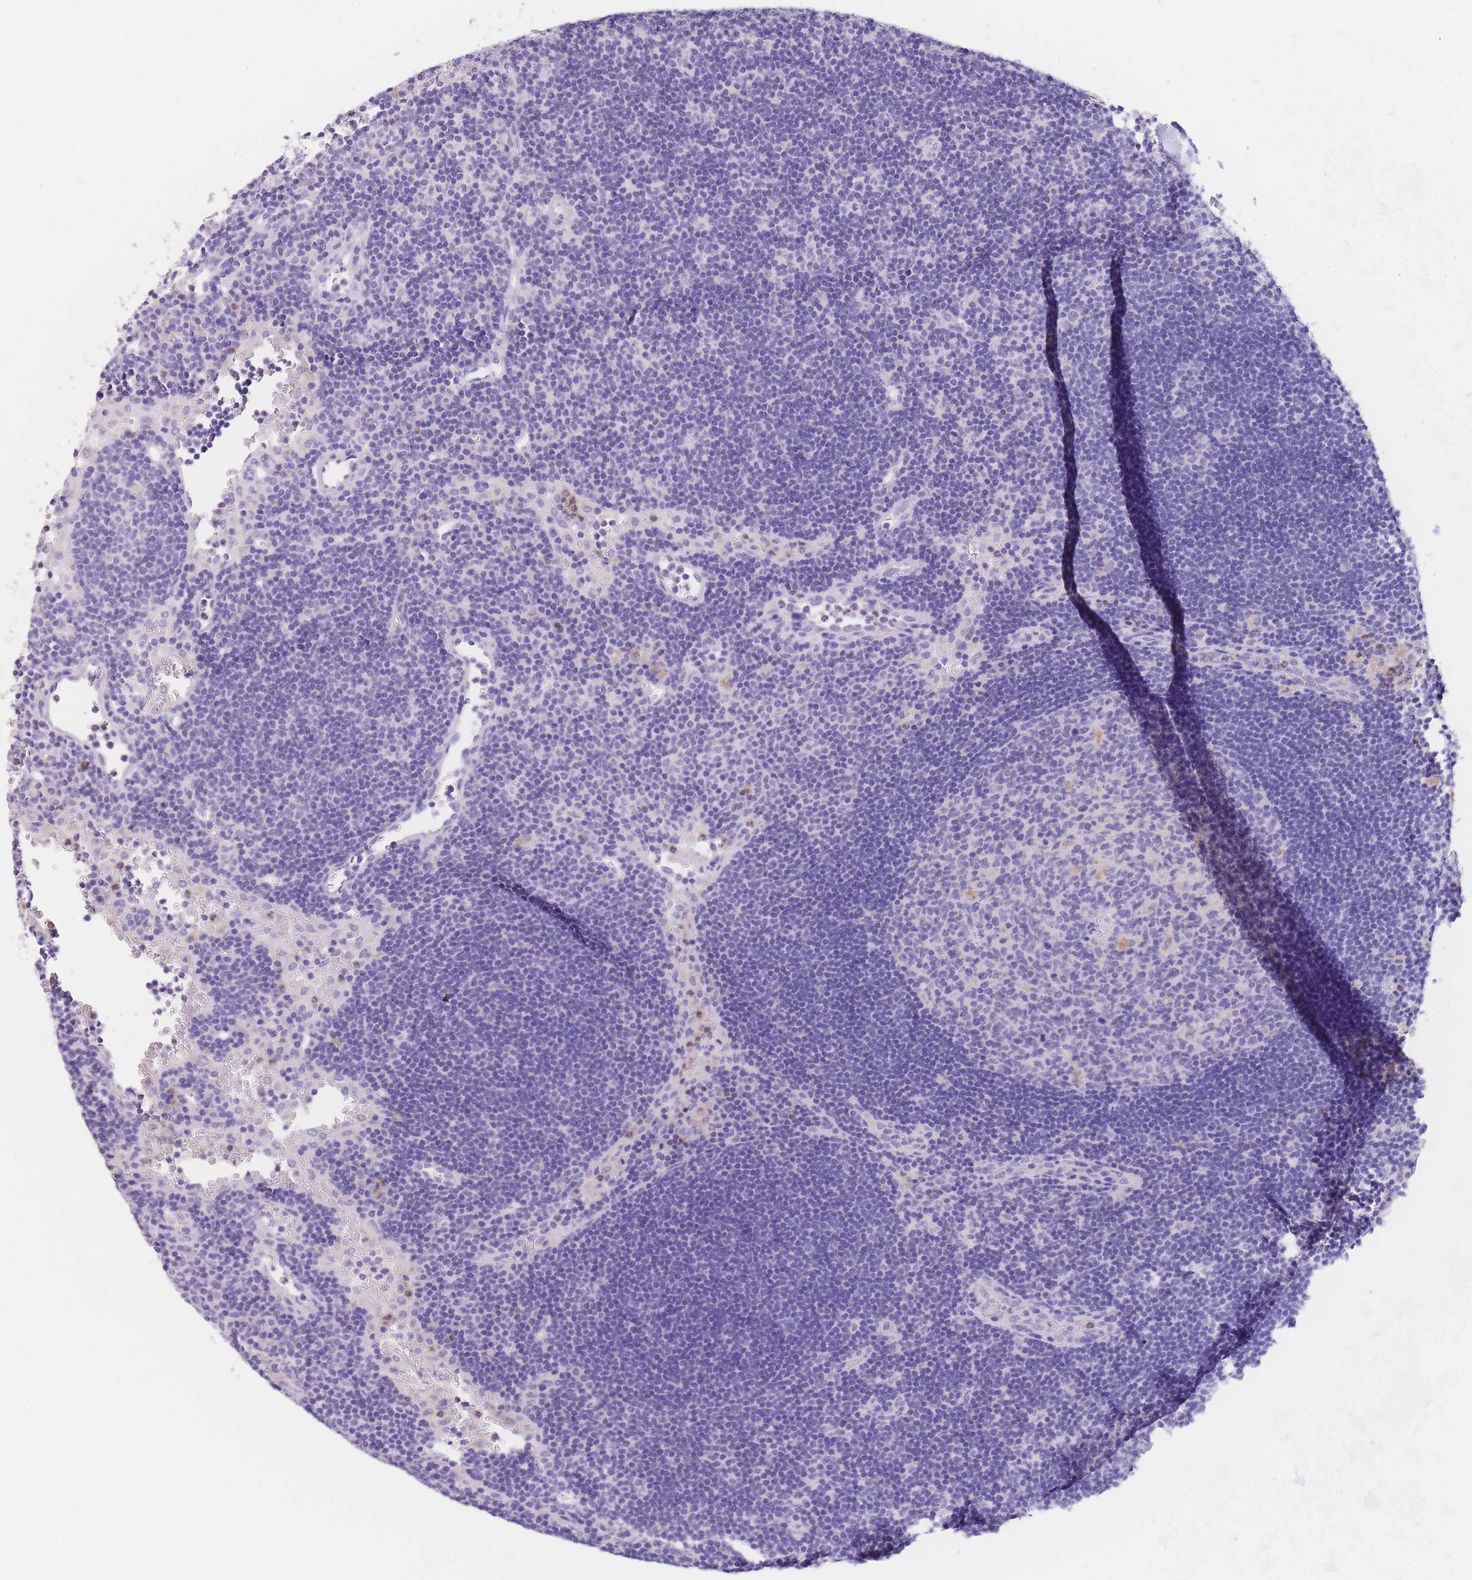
{"staining": {"intensity": "moderate", "quantity": "<25%", "location": "cytoplasmic/membranous"}, "tissue": "lymph node", "cell_type": "Germinal center cells", "image_type": "normal", "snomed": [{"axis": "morphology", "description": "Normal tissue, NOS"}, {"axis": "topography", "description": "Lymph node"}], "caption": "Immunohistochemical staining of benign human lymph node shows low levels of moderate cytoplasmic/membranous positivity in approximately <25% of germinal center cells.", "gene": "EPN2", "patient": {"sex": "male", "age": 62}}